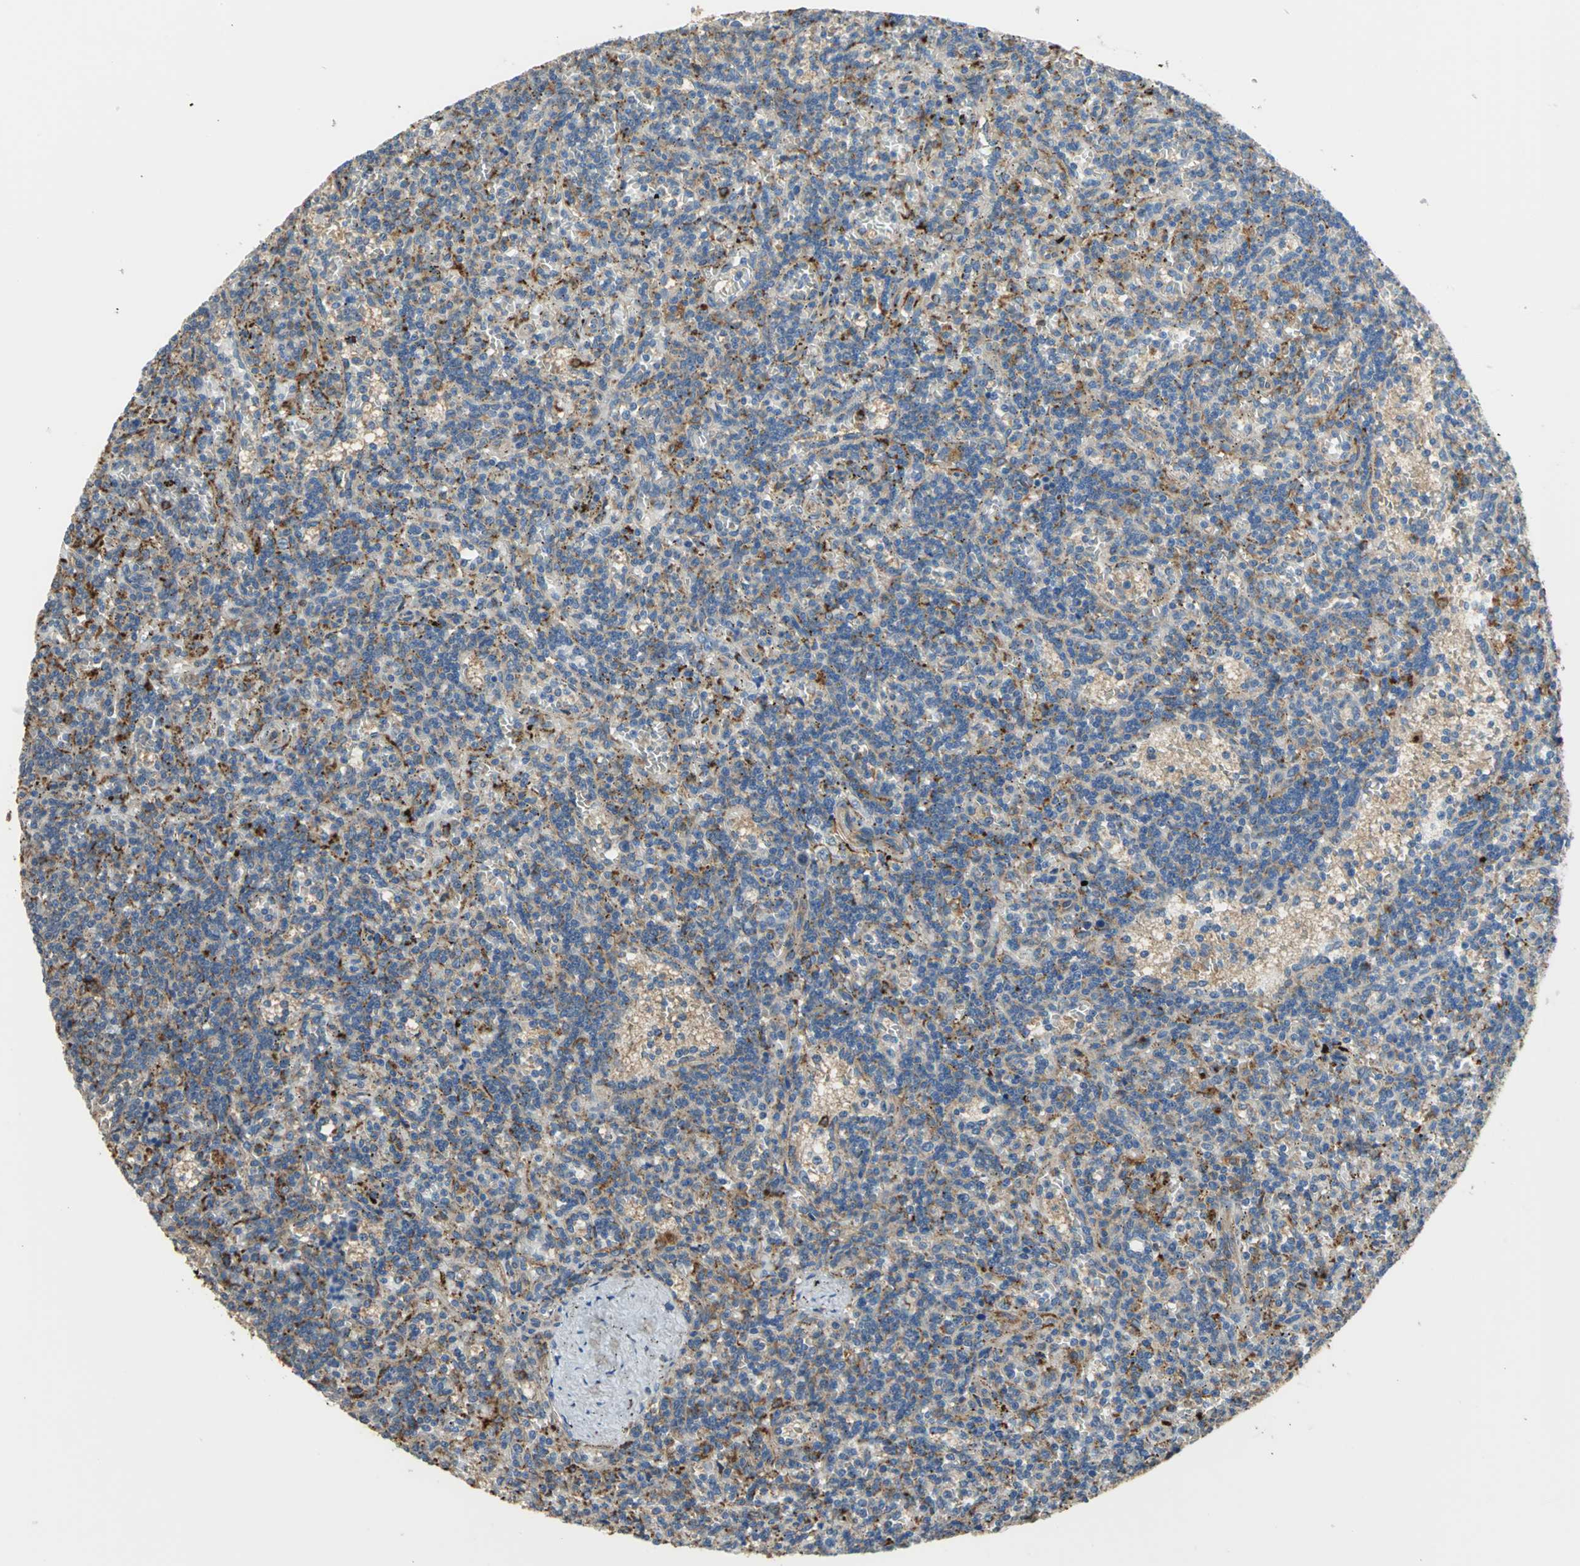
{"staining": {"intensity": "negative", "quantity": "none", "location": "none"}, "tissue": "lymphoma", "cell_type": "Tumor cells", "image_type": "cancer", "snomed": [{"axis": "morphology", "description": "Malignant lymphoma, non-Hodgkin's type, Low grade"}, {"axis": "topography", "description": "Spleen"}], "caption": "Photomicrograph shows no protein positivity in tumor cells of lymphoma tissue.", "gene": "DIAPH2", "patient": {"sex": "male", "age": 73}}